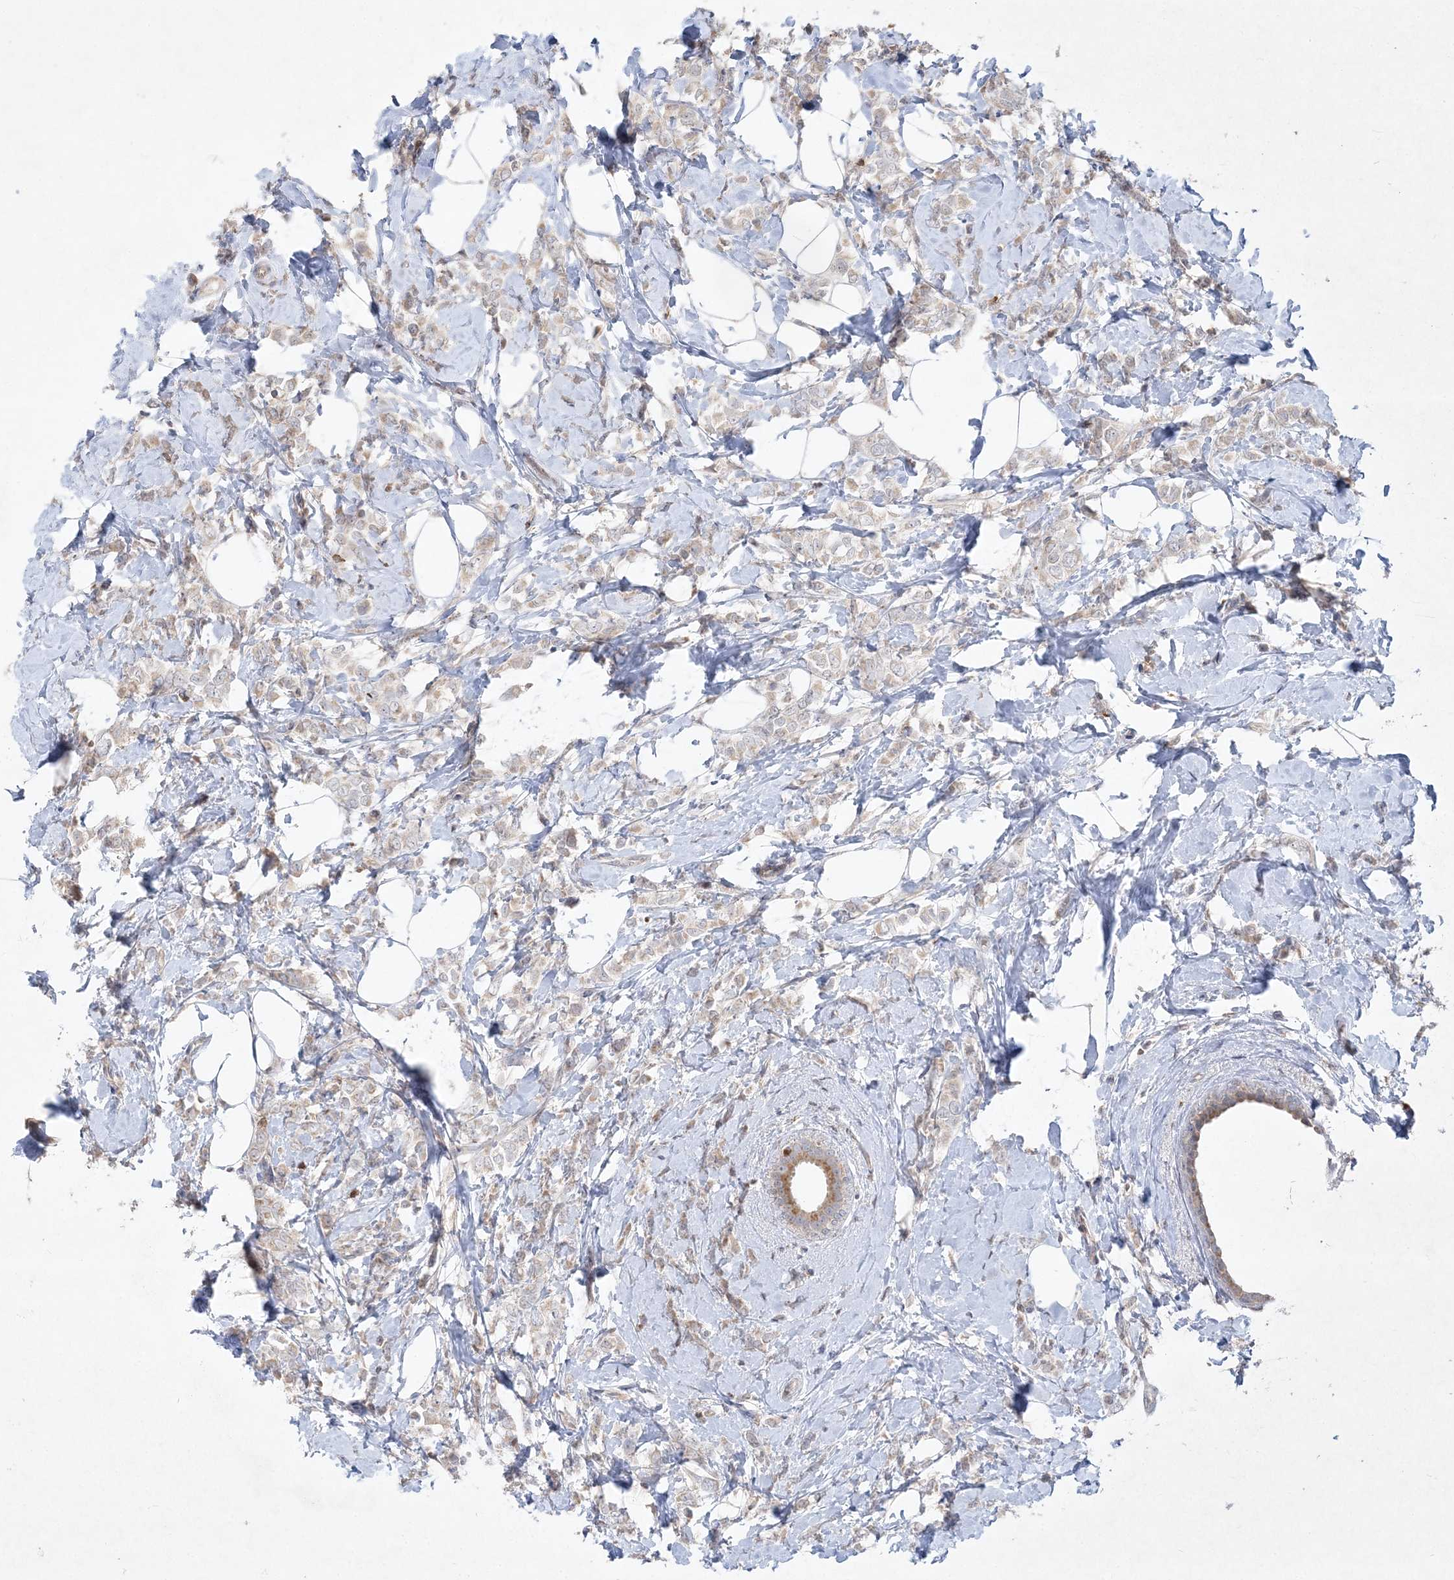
{"staining": {"intensity": "weak", "quantity": "<25%", "location": "cytoplasmic/membranous"}, "tissue": "breast cancer", "cell_type": "Tumor cells", "image_type": "cancer", "snomed": [{"axis": "morphology", "description": "Lobular carcinoma"}, {"axis": "topography", "description": "Breast"}], "caption": "Breast lobular carcinoma stained for a protein using immunohistochemistry shows no expression tumor cells.", "gene": "CLNK", "patient": {"sex": "female", "age": 47}}